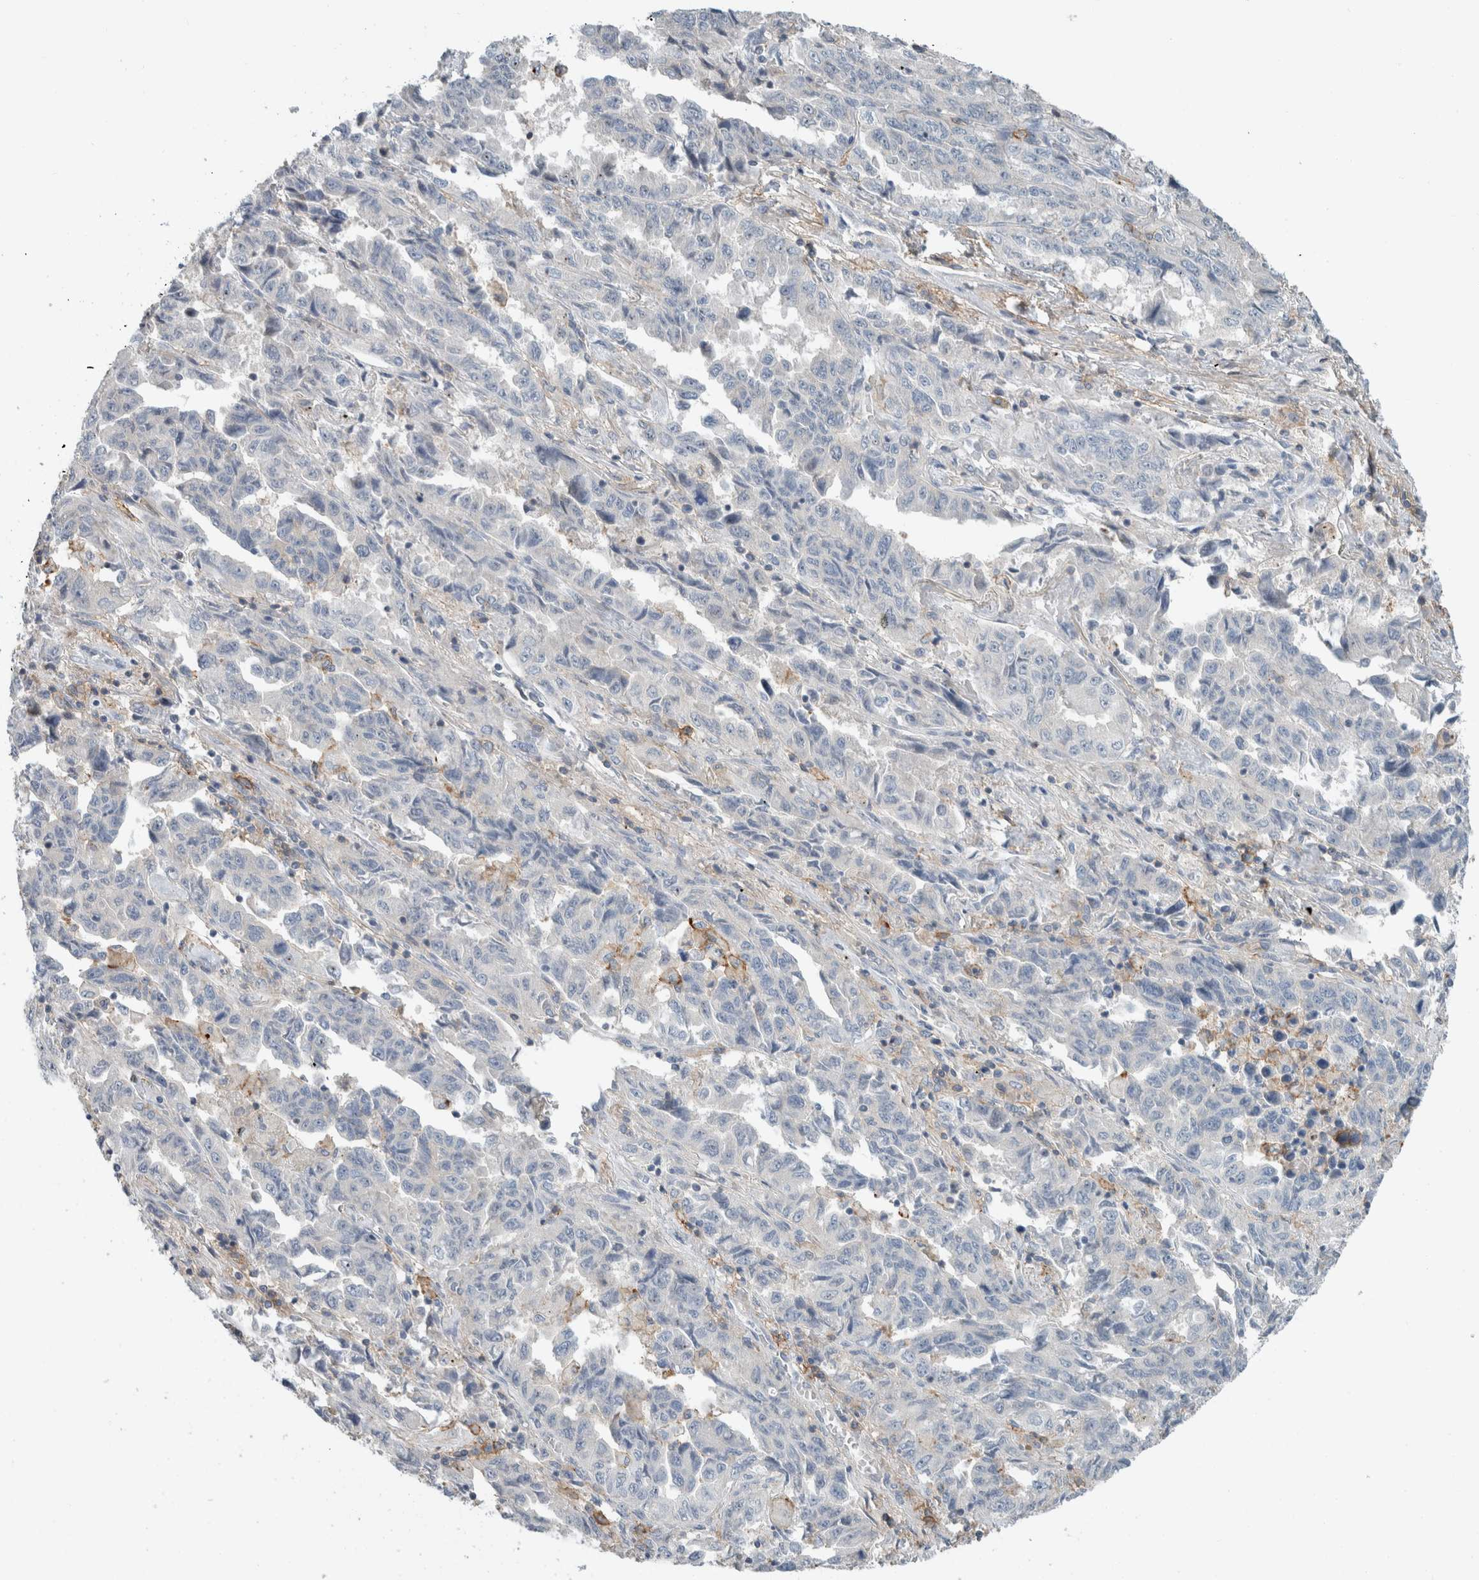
{"staining": {"intensity": "negative", "quantity": "none", "location": "none"}, "tissue": "lung cancer", "cell_type": "Tumor cells", "image_type": "cancer", "snomed": [{"axis": "morphology", "description": "Adenocarcinoma, NOS"}, {"axis": "topography", "description": "Lung"}], "caption": "Photomicrograph shows no protein positivity in tumor cells of lung cancer (adenocarcinoma) tissue. (Brightfield microscopy of DAB immunohistochemistry at high magnification).", "gene": "ERCC6L2", "patient": {"sex": "female", "age": 51}}